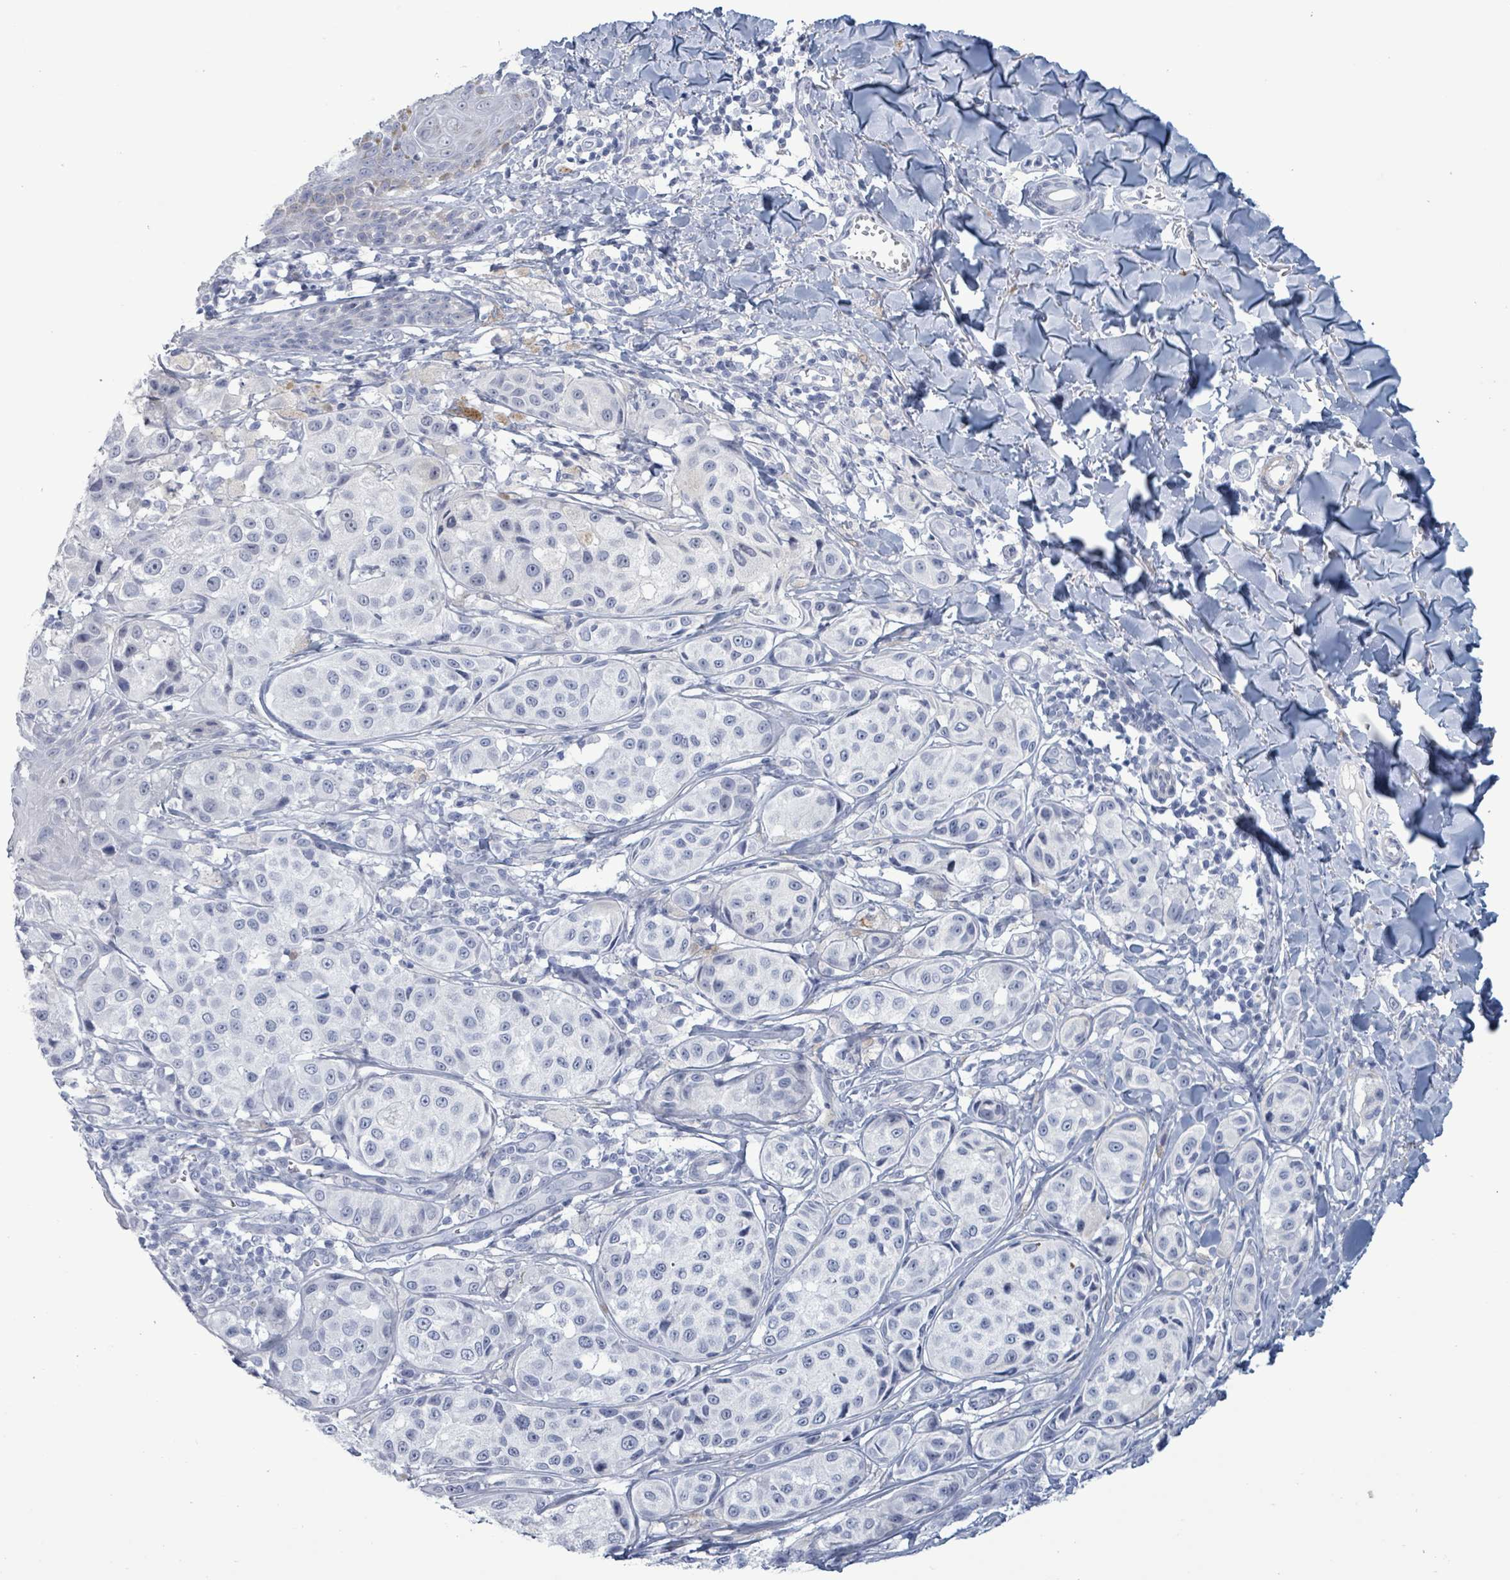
{"staining": {"intensity": "negative", "quantity": "none", "location": "none"}, "tissue": "melanoma", "cell_type": "Tumor cells", "image_type": "cancer", "snomed": [{"axis": "morphology", "description": "Malignant melanoma, NOS"}, {"axis": "topography", "description": "Skin"}], "caption": "IHC micrograph of human melanoma stained for a protein (brown), which demonstrates no staining in tumor cells.", "gene": "ZNF771", "patient": {"sex": "male", "age": 39}}